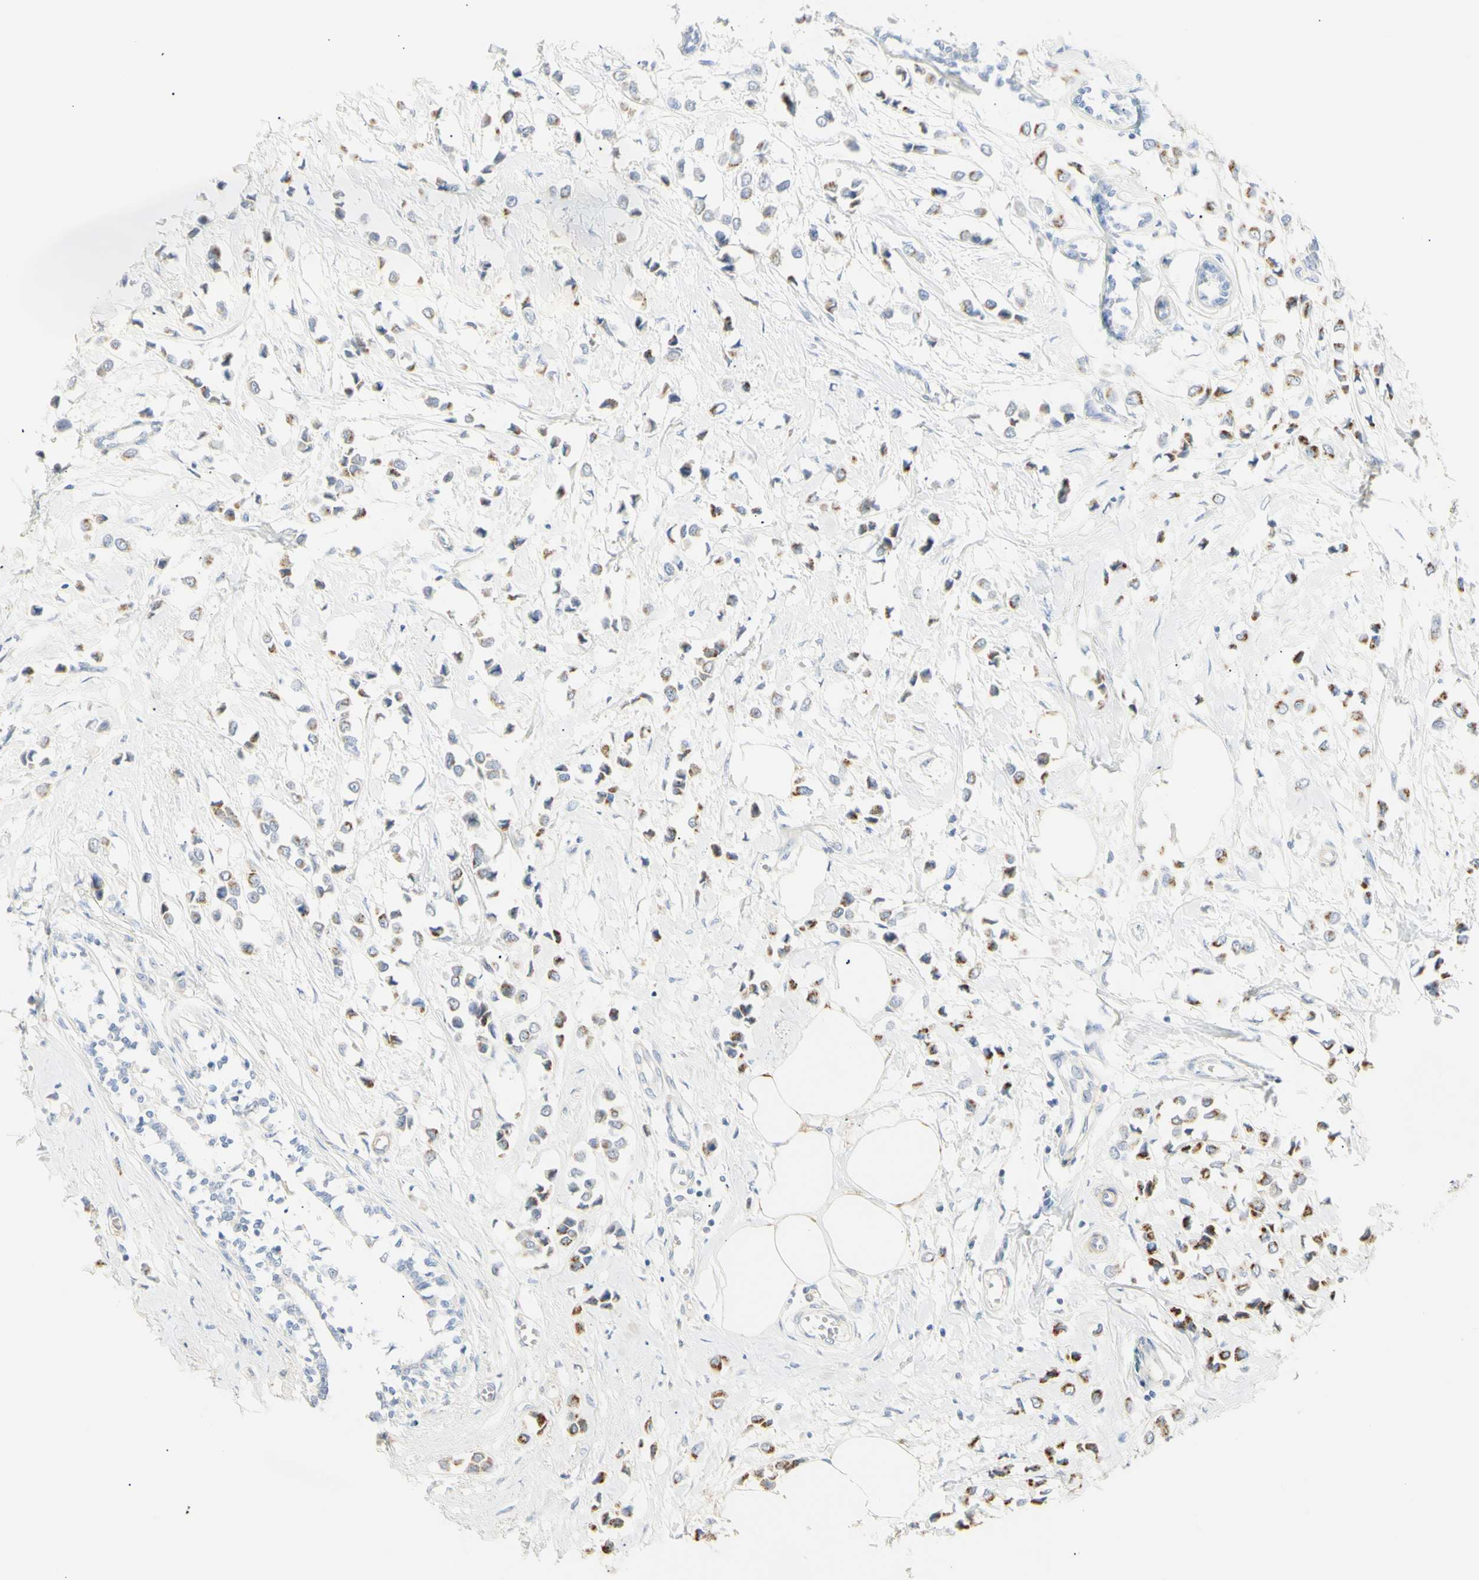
{"staining": {"intensity": "moderate", "quantity": "<25%", "location": "cytoplasmic/membranous"}, "tissue": "breast cancer", "cell_type": "Tumor cells", "image_type": "cancer", "snomed": [{"axis": "morphology", "description": "Lobular carcinoma"}, {"axis": "topography", "description": "Breast"}], "caption": "Breast cancer (lobular carcinoma) stained for a protein reveals moderate cytoplasmic/membranous positivity in tumor cells.", "gene": "B4GALNT3", "patient": {"sex": "female", "age": 51}}